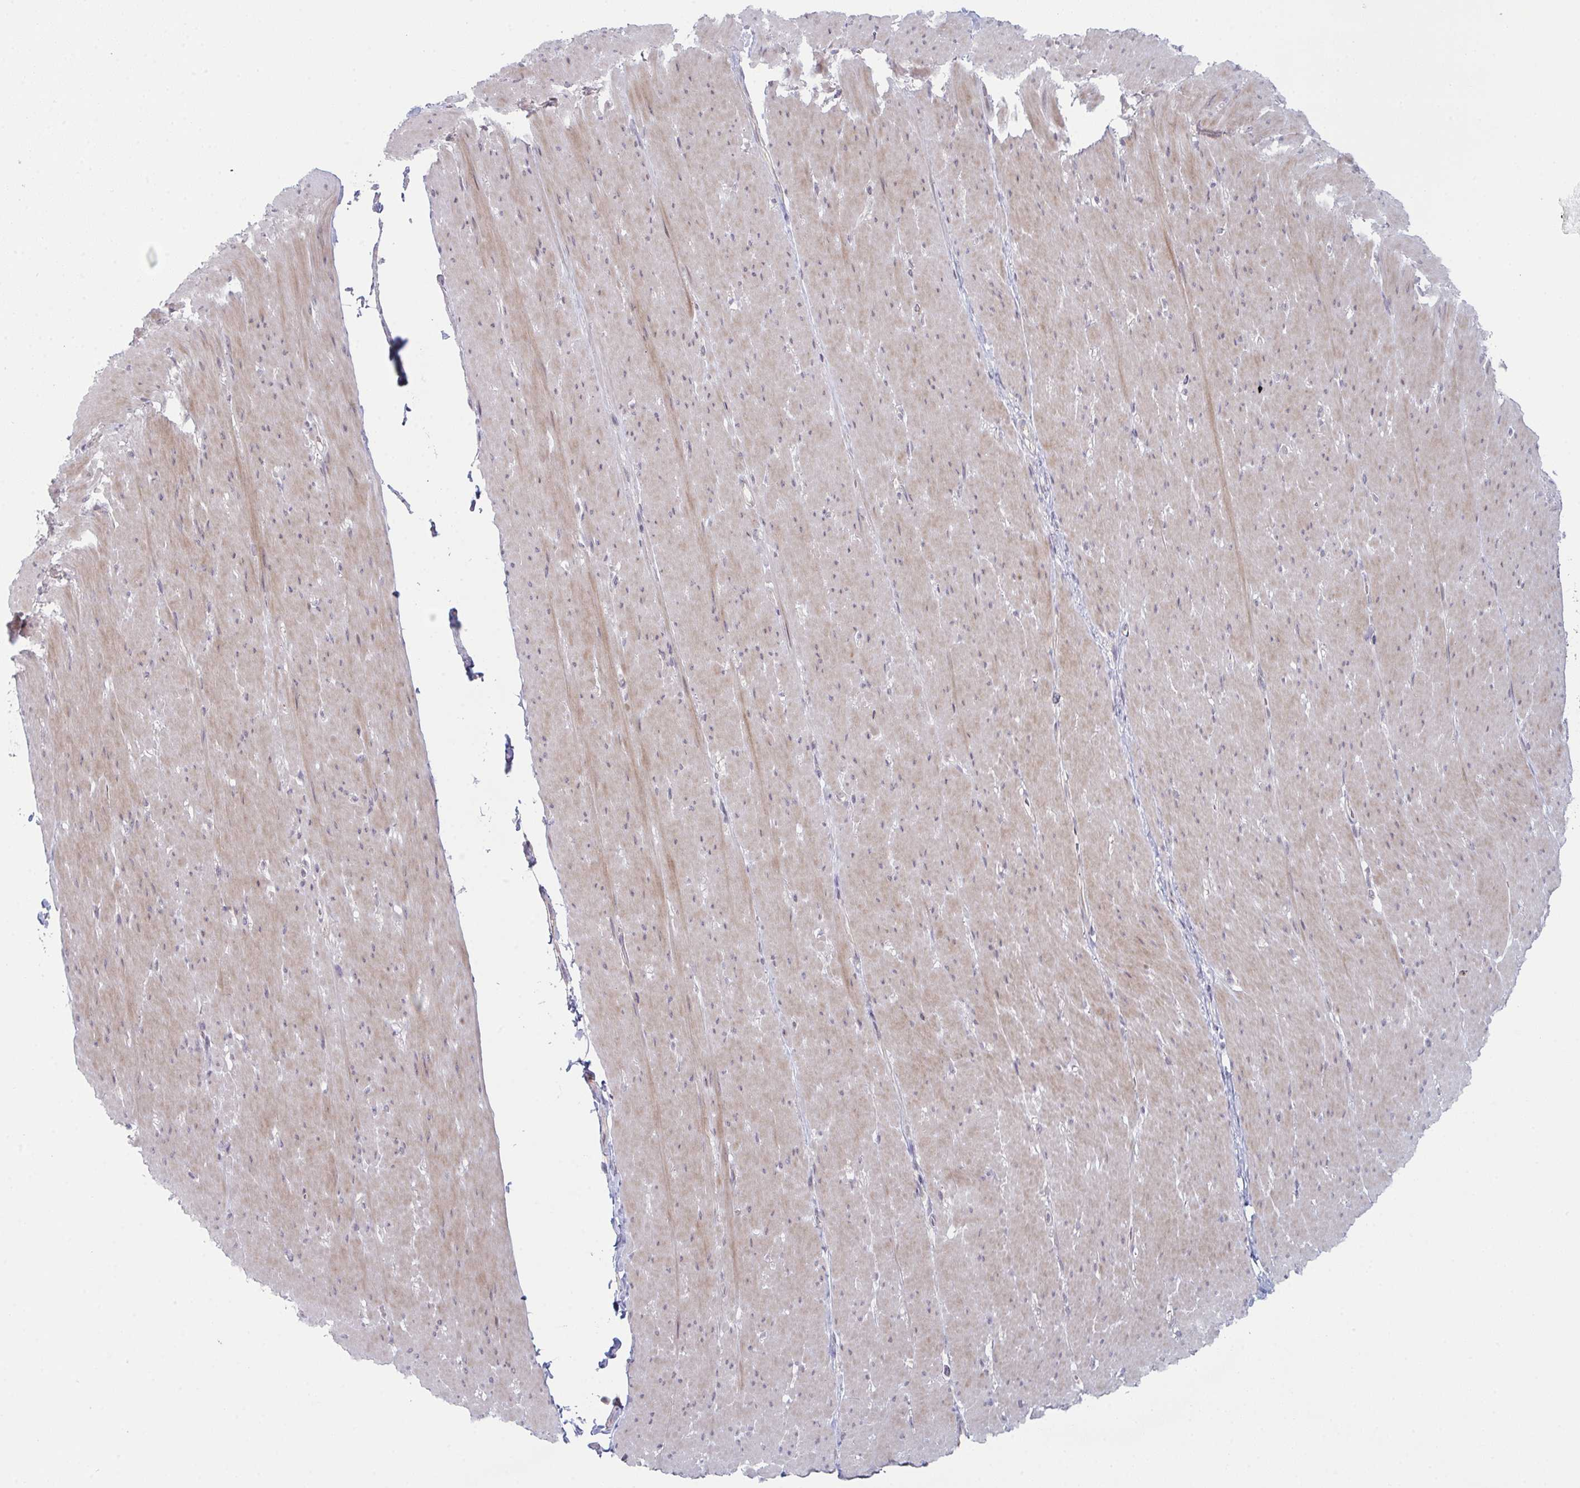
{"staining": {"intensity": "weak", "quantity": "<25%", "location": "cytoplasmic/membranous"}, "tissue": "smooth muscle", "cell_type": "Smooth muscle cells", "image_type": "normal", "snomed": [{"axis": "morphology", "description": "Normal tissue, NOS"}, {"axis": "topography", "description": "Smooth muscle"}, {"axis": "topography", "description": "Rectum"}], "caption": "Immunohistochemistry (IHC) micrograph of normal smooth muscle stained for a protein (brown), which displays no expression in smooth muscle cells.", "gene": "ZNF214", "patient": {"sex": "male", "age": 53}}